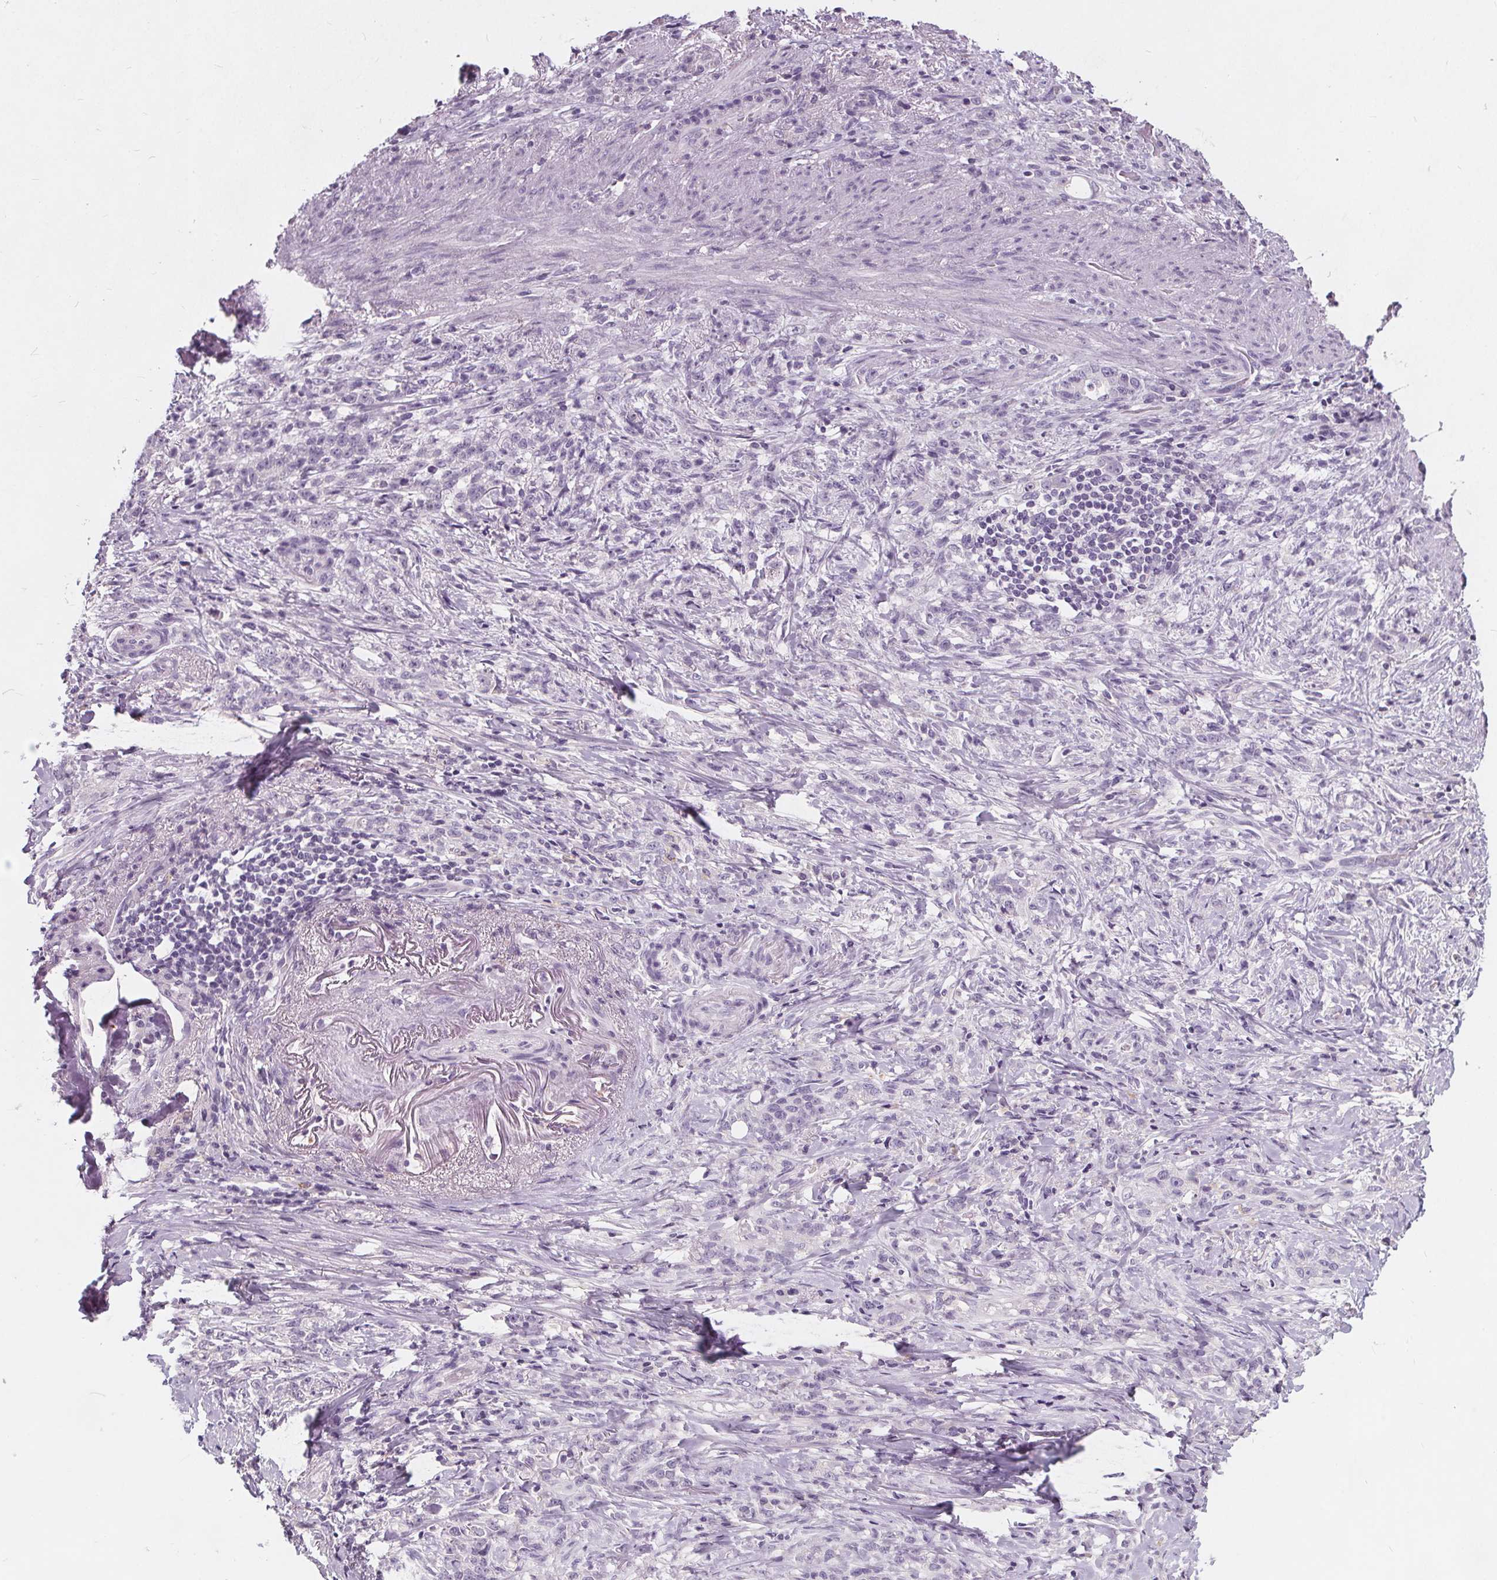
{"staining": {"intensity": "negative", "quantity": "none", "location": "none"}, "tissue": "stomach cancer", "cell_type": "Tumor cells", "image_type": "cancer", "snomed": [{"axis": "morphology", "description": "Adenocarcinoma, NOS"}, {"axis": "topography", "description": "Stomach, lower"}], "caption": "Immunohistochemical staining of stomach adenocarcinoma shows no significant staining in tumor cells.", "gene": "PLA2G2E", "patient": {"sex": "male", "age": 88}}